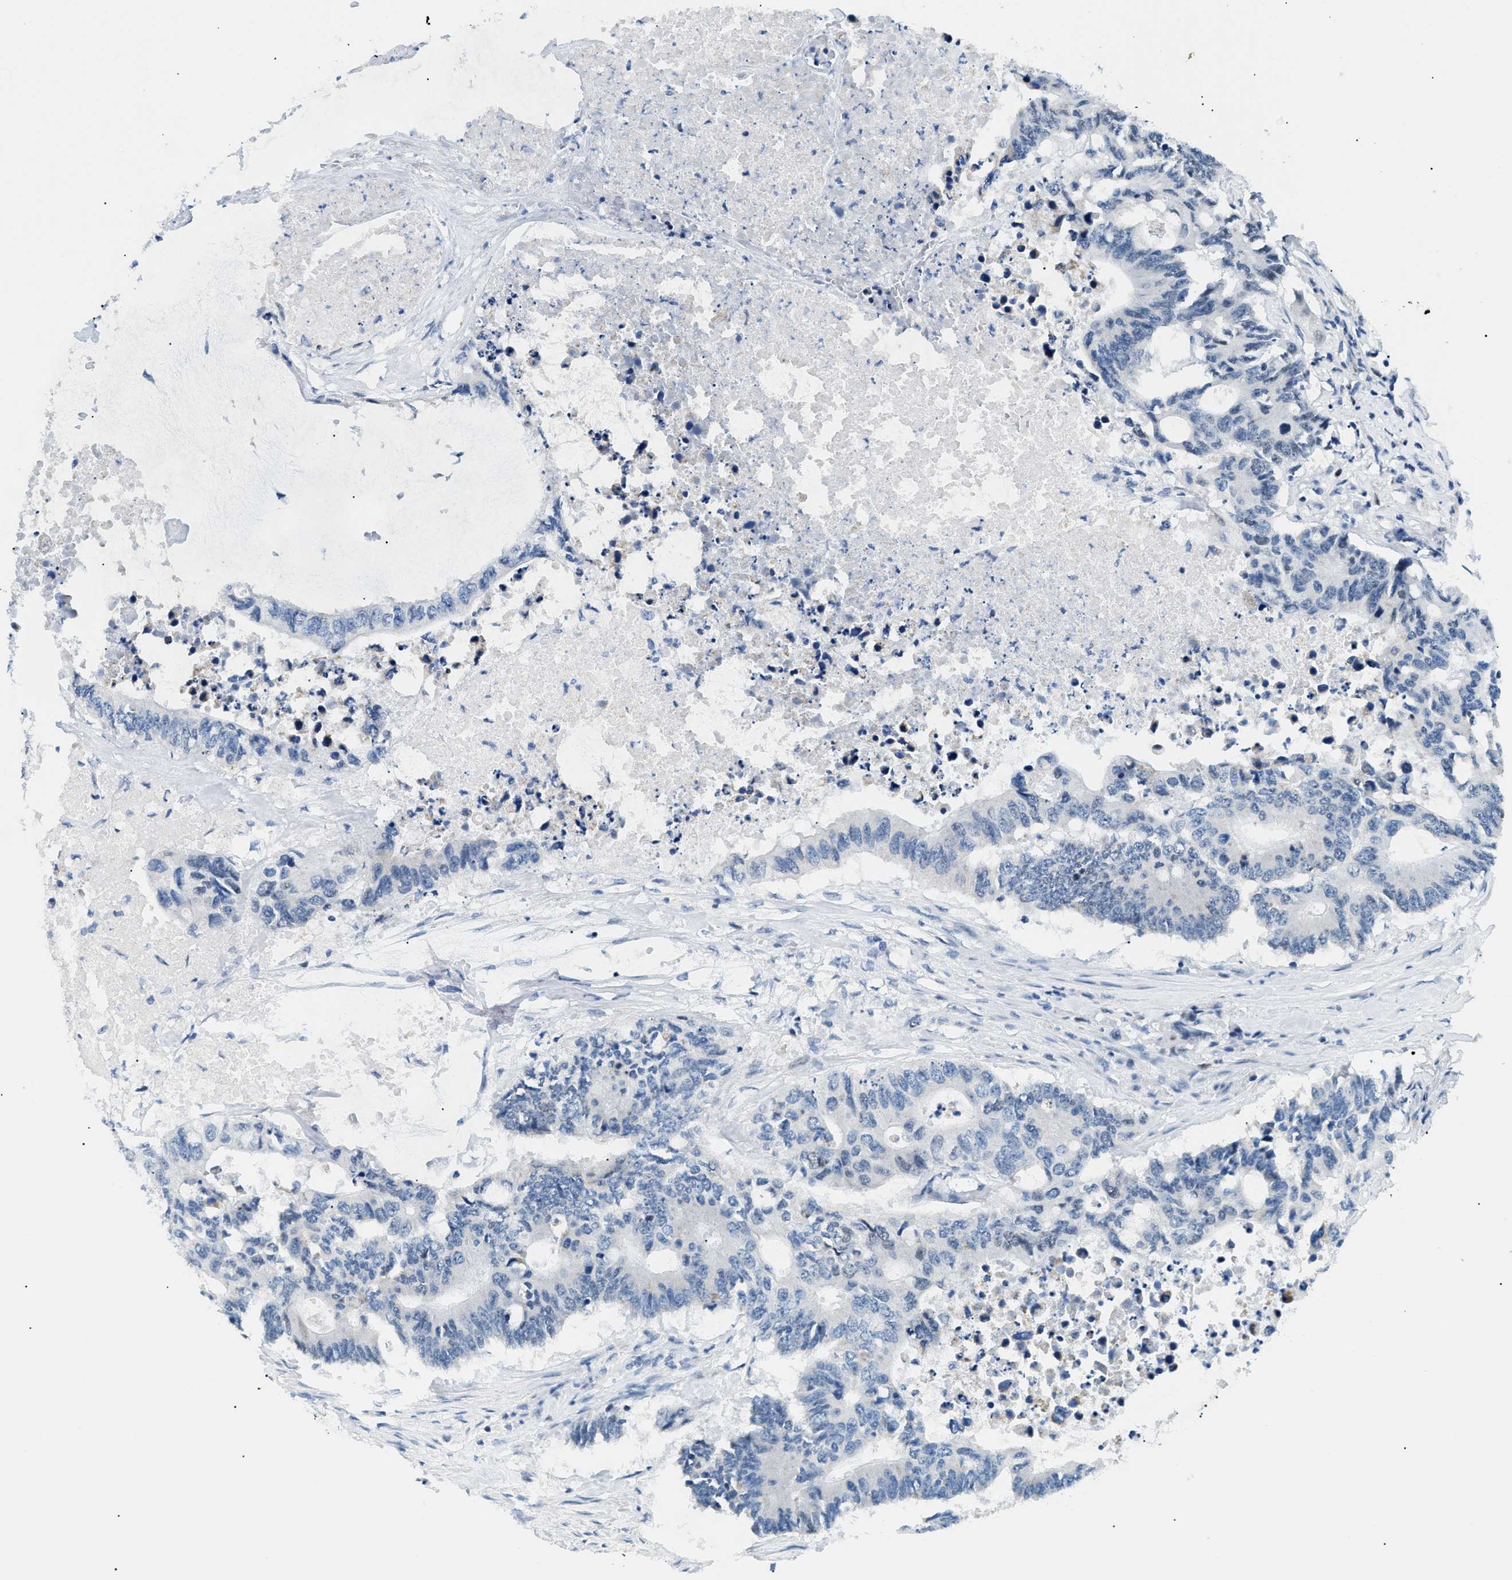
{"staining": {"intensity": "negative", "quantity": "none", "location": "none"}, "tissue": "colorectal cancer", "cell_type": "Tumor cells", "image_type": "cancer", "snomed": [{"axis": "morphology", "description": "Adenocarcinoma, NOS"}, {"axis": "topography", "description": "Colon"}], "caption": "Tumor cells are negative for protein expression in human colorectal cancer (adenocarcinoma).", "gene": "SMARCC1", "patient": {"sex": "male", "age": 71}}